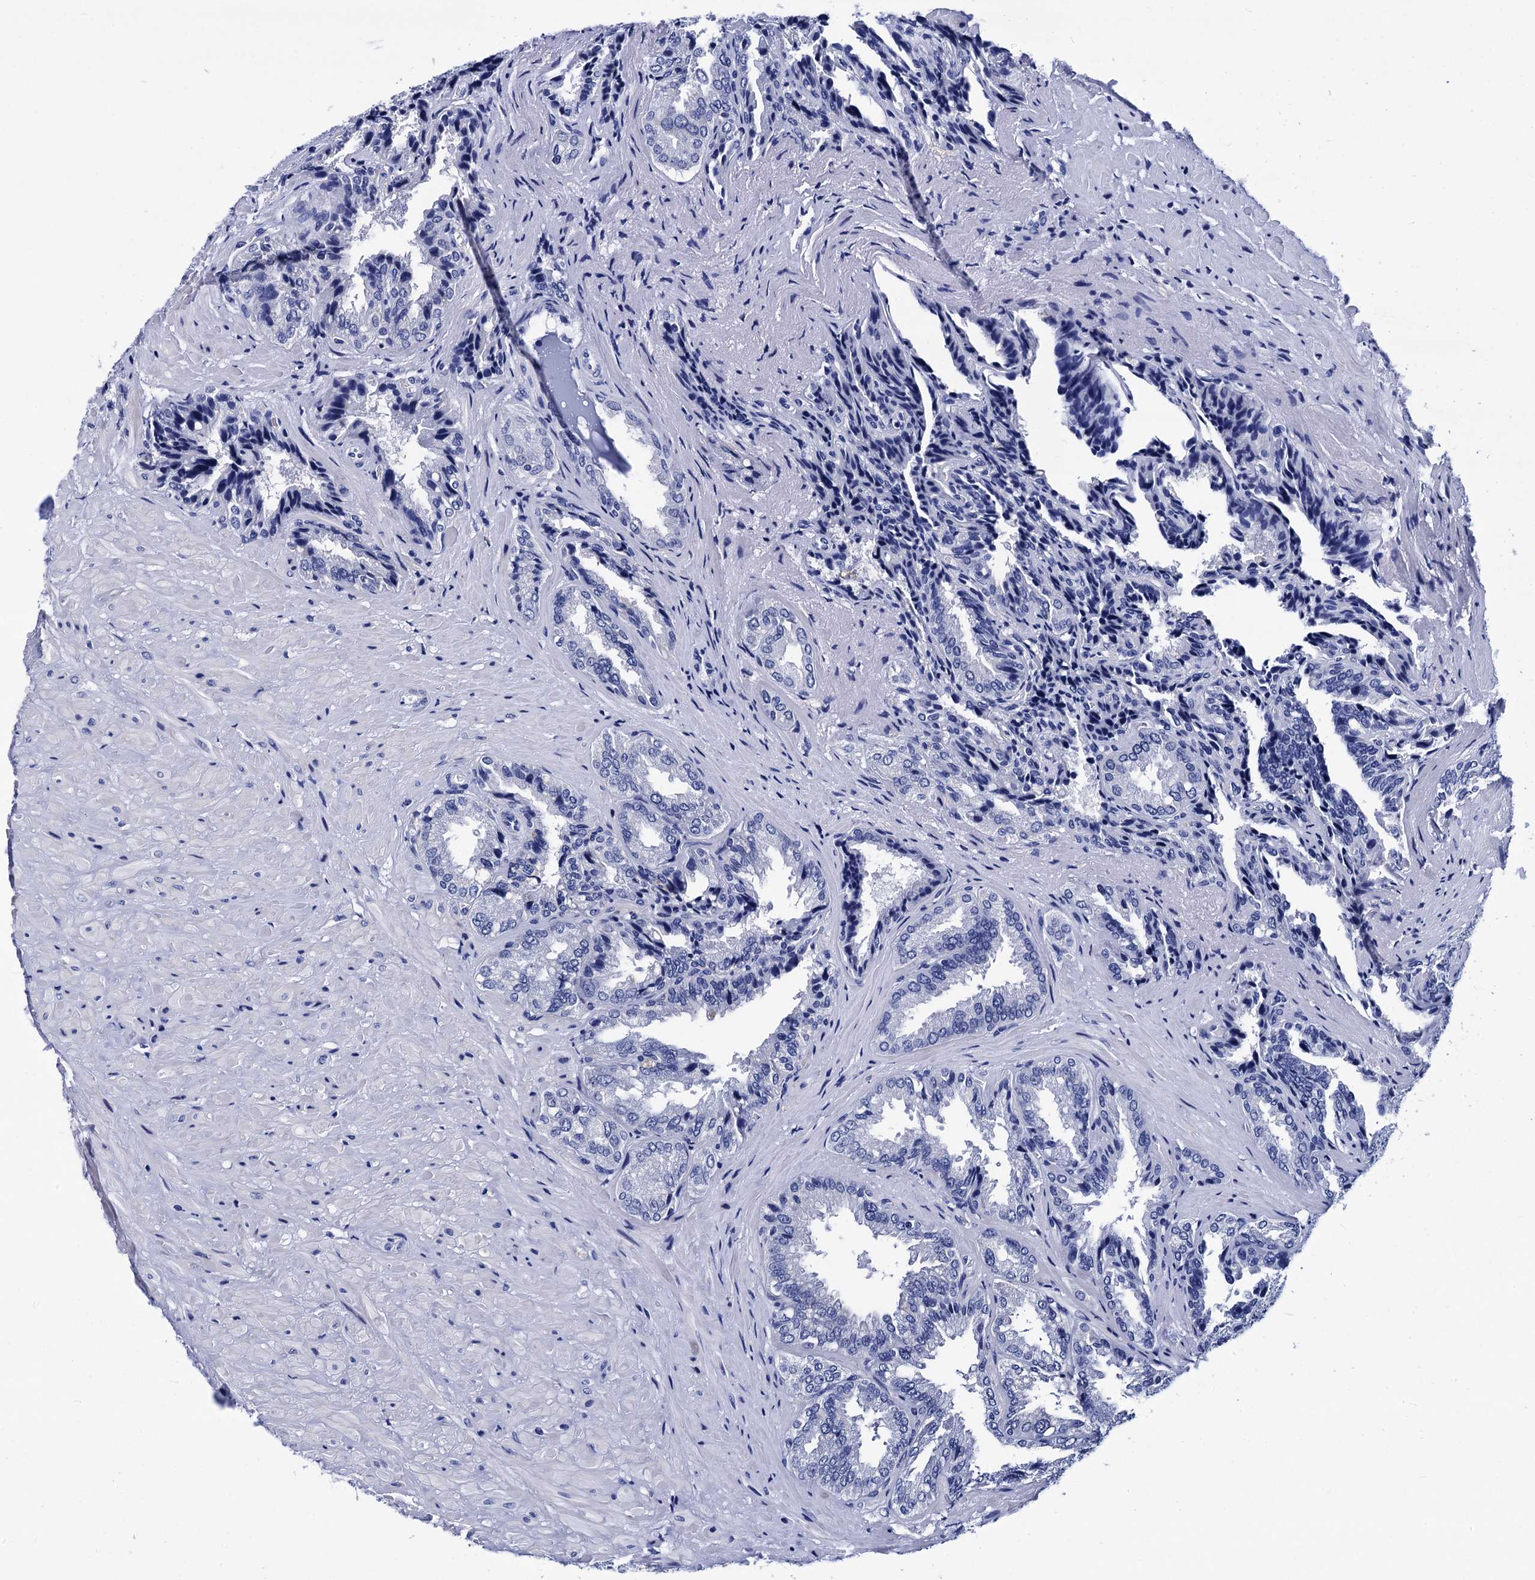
{"staining": {"intensity": "negative", "quantity": "none", "location": "none"}, "tissue": "seminal vesicle", "cell_type": "Glandular cells", "image_type": "normal", "snomed": [{"axis": "morphology", "description": "Normal tissue, NOS"}, {"axis": "topography", "description": "Seminal veicle"}, {"axis": "topography", "description": "Peripheral nerve tissue"}], "caption": "Image shows no protein staining in glandular cells of normal seminal vesicle. The staining was performed using DAB to visualize the protein expression in brown, while the nuclei were stained in blue with hematoxylin (Magnification: 20x).", "gene": "MYBPC3", "patient": {"sex": "male", "age": 63}}